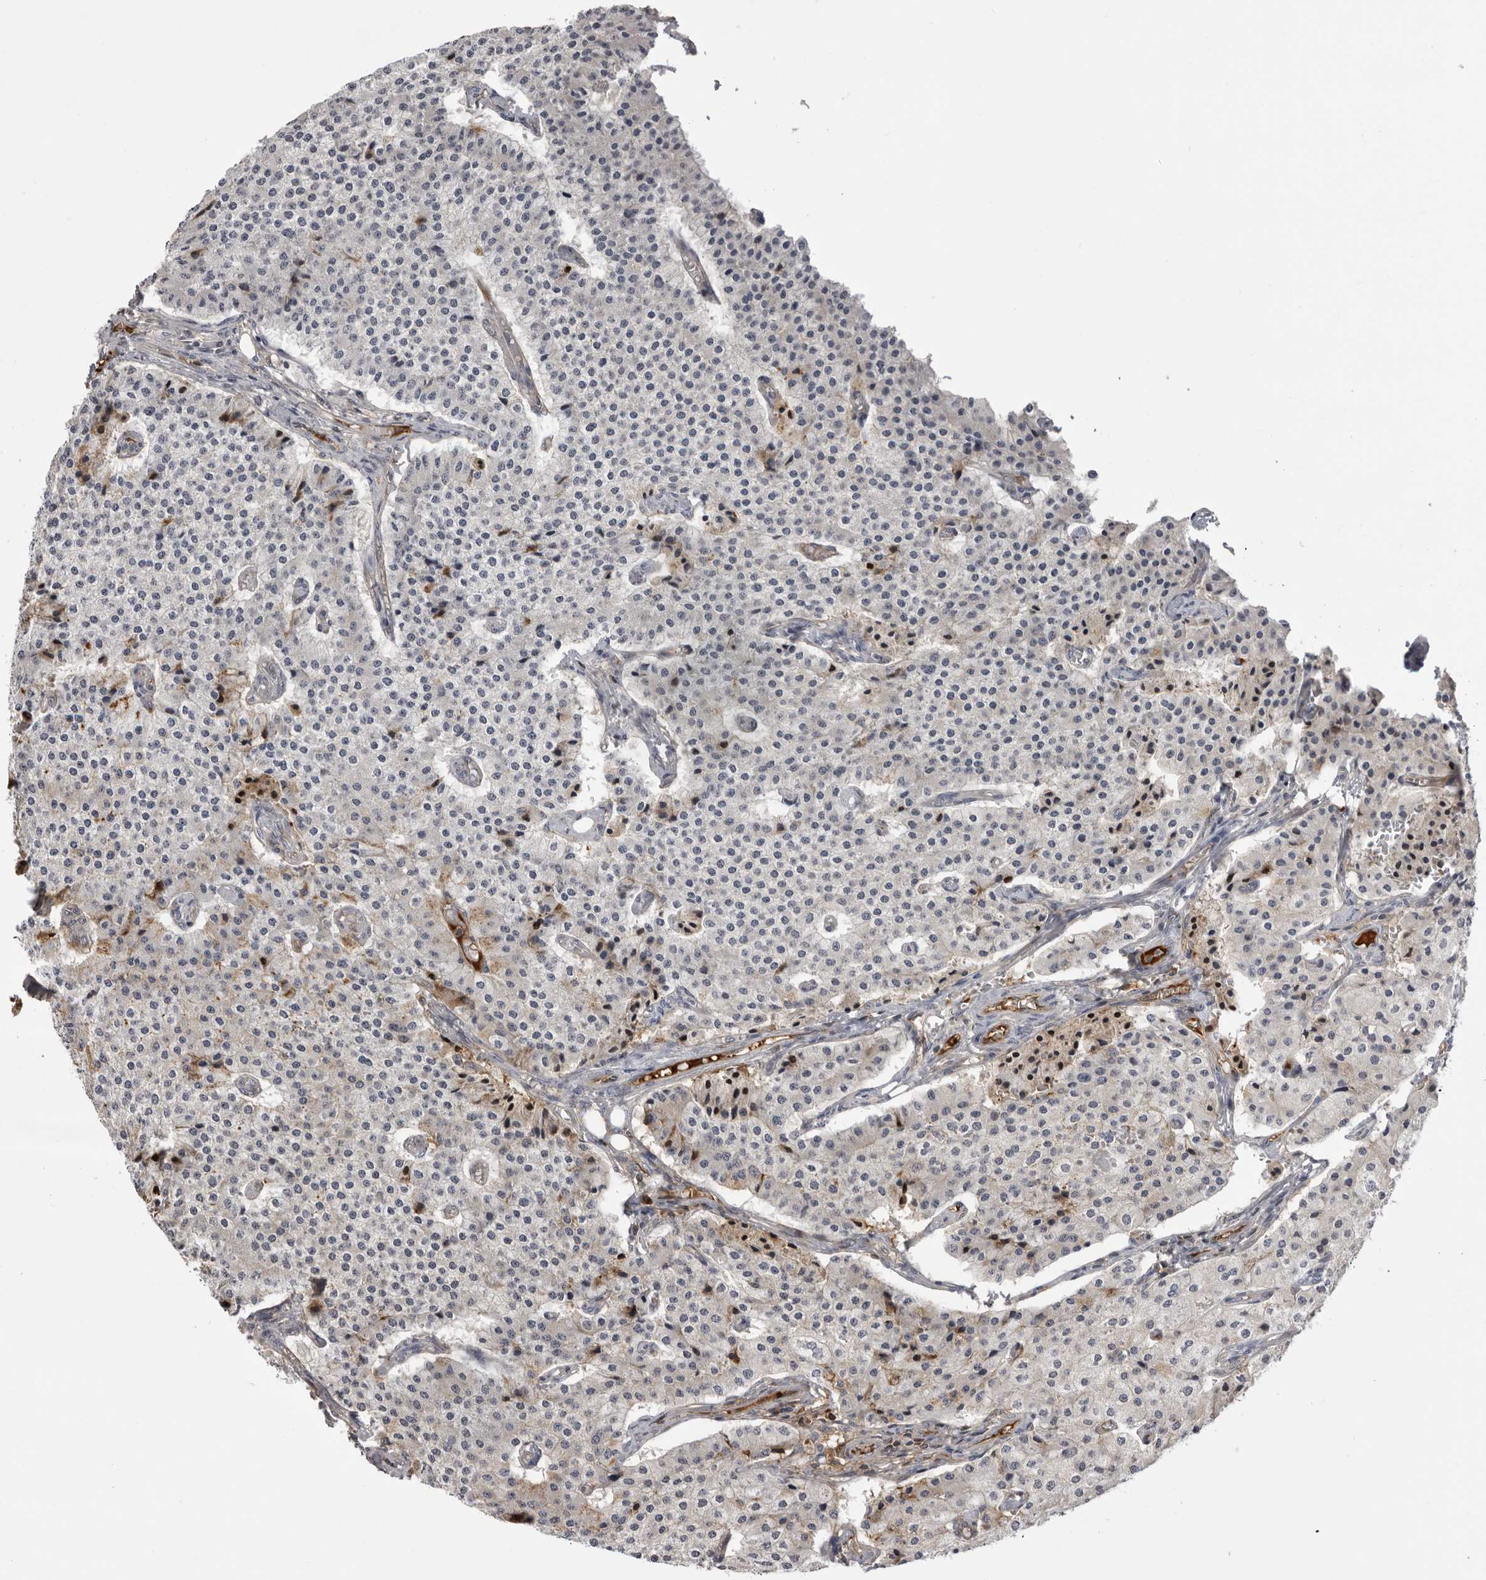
{"staining": {"intensity": "negative", "quantity": "none", "location": "none"}, "tissue": "carcinoid", "cell_type": "Tumor cells", "image_type": "cancer", "snomed": [{"axis": "morphology", "description": "Carcinoid, malignant, NOS"}, {"axis": "topography", "description": "Colon"}], "caption": "Immunohistochemical staining of carcinoid exhibits no significant expression in tumor cells.", "gene": "PLEKHF2", "patient": {"sex": "female", "age": 52}}